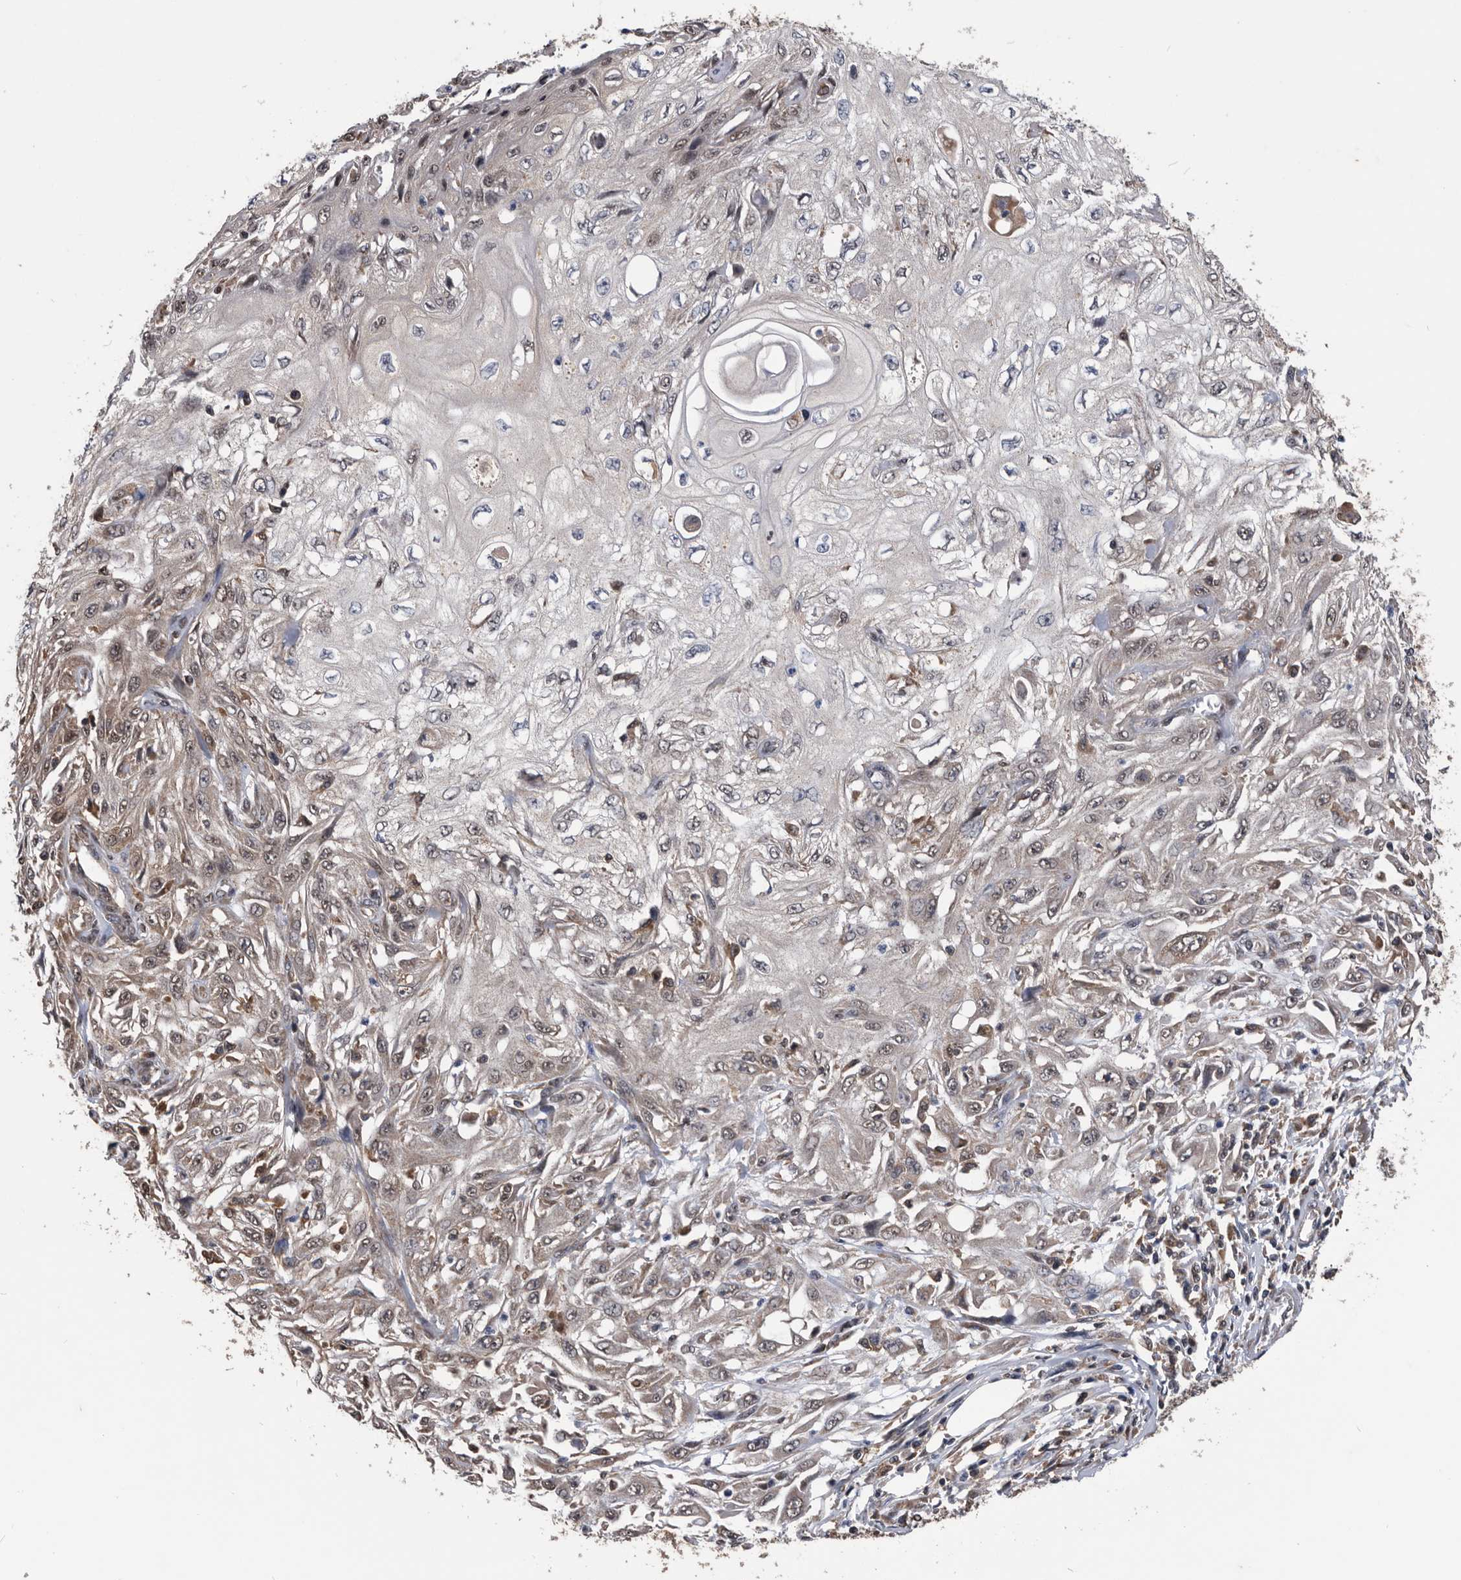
{"staining": {"intensity": "weak", "quantity": "25%-75%", "location": "cytoplasmic/membranous"}, "tissue": "skin cancer", "cell_type": "Tumor cells", "image_type": "cancer", "snomed": [{"axis": "morphology", "description": "Squamous cell carcinoma, NOS"}, {"axis": "topography", "description": "Skin"}], "caption": "High-magnification brightfield microscopy of skin cancer stained with DAB (brown) and counterstained with hematoxylin (blue). tumor cells exhibit weak cytoplasmic/membranous expression is present in about25%-75% of cells.", "gene": "NRBP1", "patient": {"sex": "male", "age": 75}}